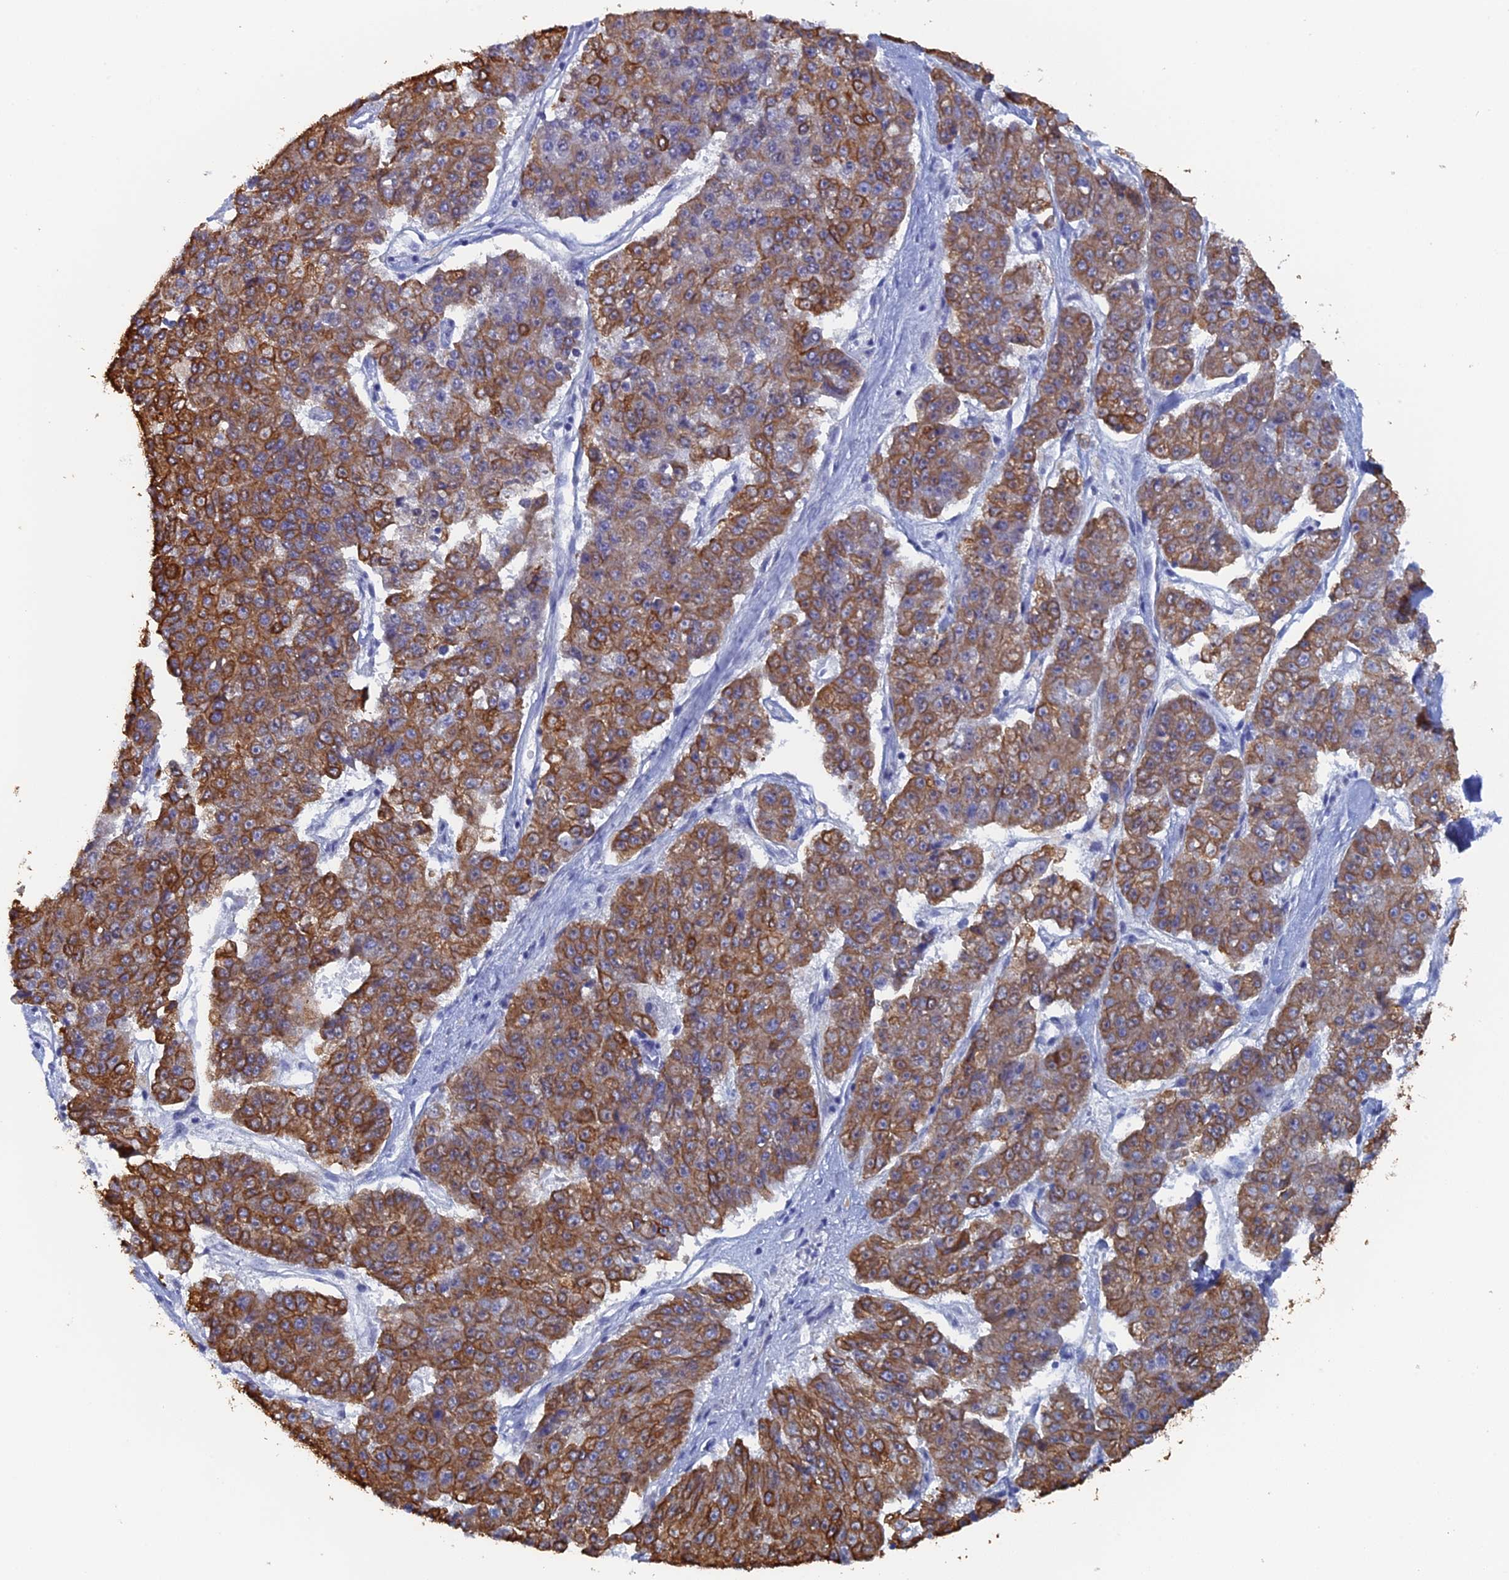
{"staining": {"intensity": "moderate", "quantity": ">75%", "location": "cytoplasmic/membranous"}, "tissue": "pancreatic cancer", "cell_type": "Tumor cells", "image_type": "cancer", "snomed": [{"axis": "morphology", "description": "Adenocarcinoma, NOS"}, {"axis": "topography", "description": "Pancreas"}], "caption": "Immunohistochemistry of human pancreatic cancer (adenocarcinoma) exhibits medium levels of moderate cytoplasmic/membranous positivity in about >75% of tumor cells. The protein of interest is shown in brown color, while the nuclei are stained blue.", "gene": "SRFBP1", "patient": {"sex": "male", "age": 50}}